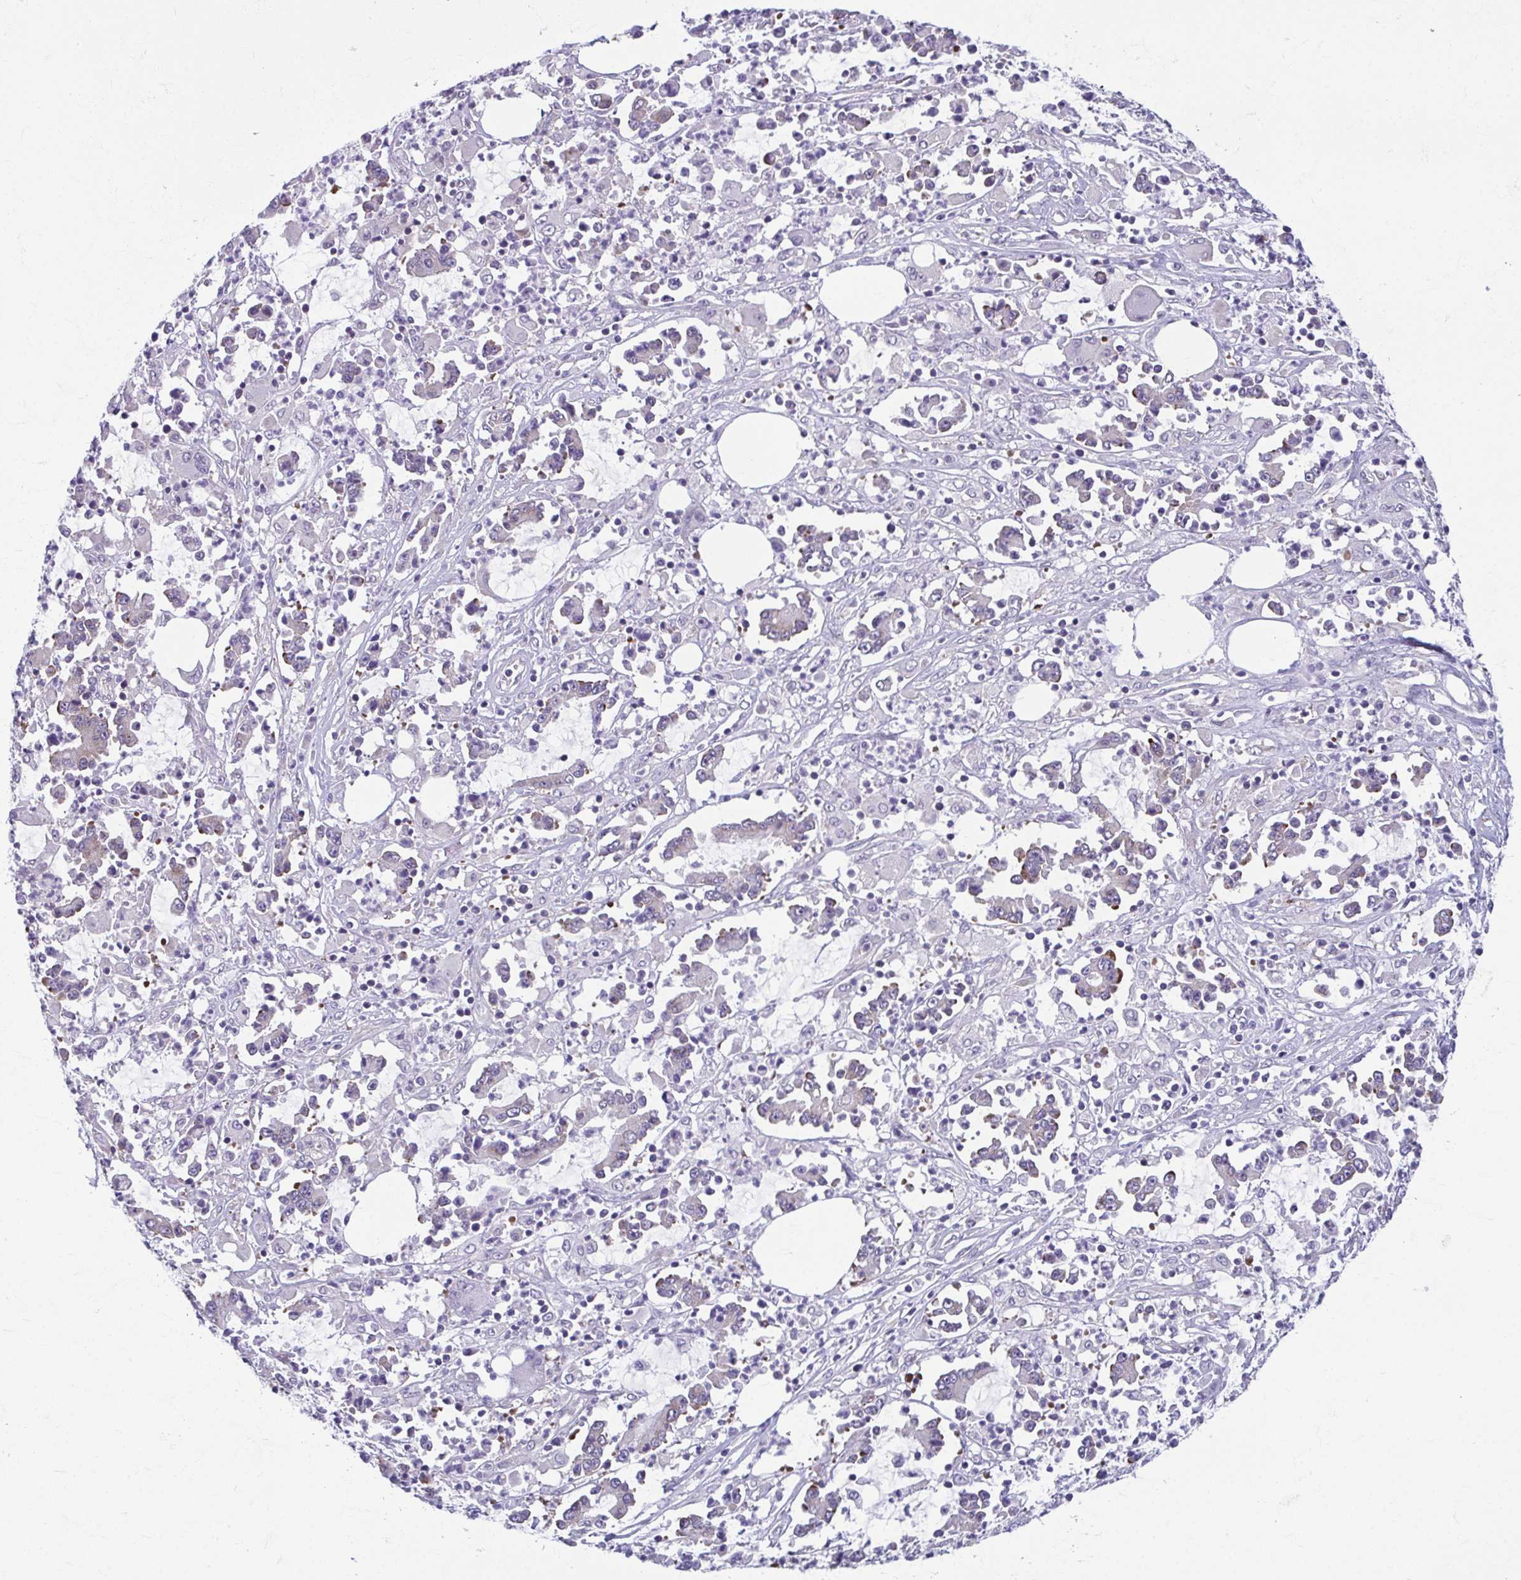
{"staining": {"intensity": "negative", "quantity": "none", "location": "none"}, "tissue": "stomach cancer", "cell_type": "Tumor cells", "image_type": "cancer", "snomed": [{"axis": "morphology", "description": "Adenocarcinoma, NOS"}, {"axis": "topography", "description": "Stomach, upper"}], "caption": "This is a image of immunohistochemistry staining of stomach cancer, which shows no staining in tumor cells.", "gene": "TMEM108", "patient": {"sex": "male", "age": 68}}